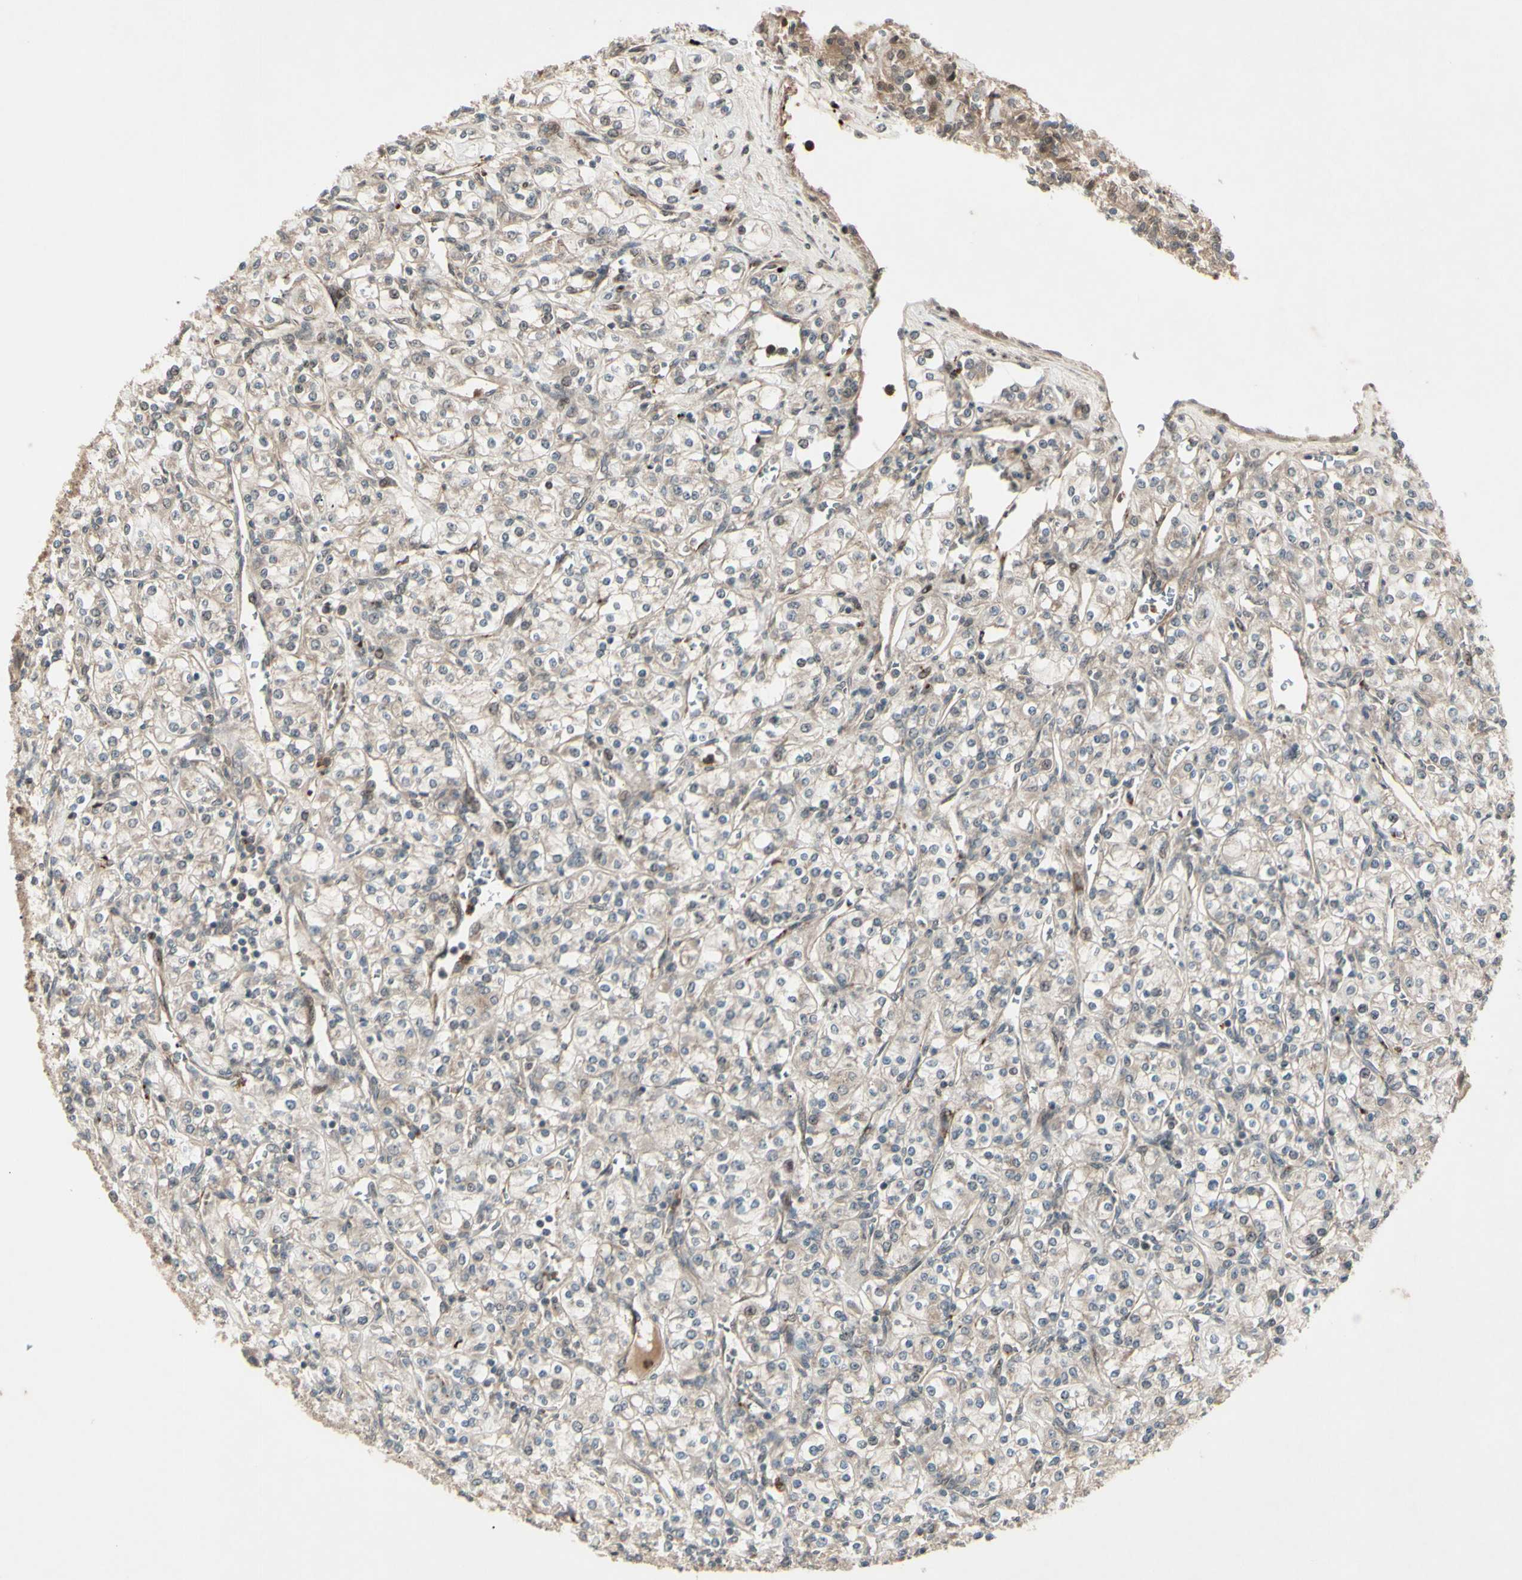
{"staining": {"intensity": "weak", "quantity": "25%-75%", "location": "cytoplasmic/membranous"}, "tissue": "renal cancer", "cell_type": "Tumor cells", "image_type": "cancer", "snomed": [{"axis": "morphology", "description": "Adenocarcinoma, NOS"}, {"axis": "topography", "description": "Kidney"}], "caption": "DAB immunohistochemical staining of renal cancer reveals weak cytoplasmic/membranous protein positivity in about 25%-75% of tumor cells.", "gene": "MLF2", "patient": {"sex": "male", "age": 77}}